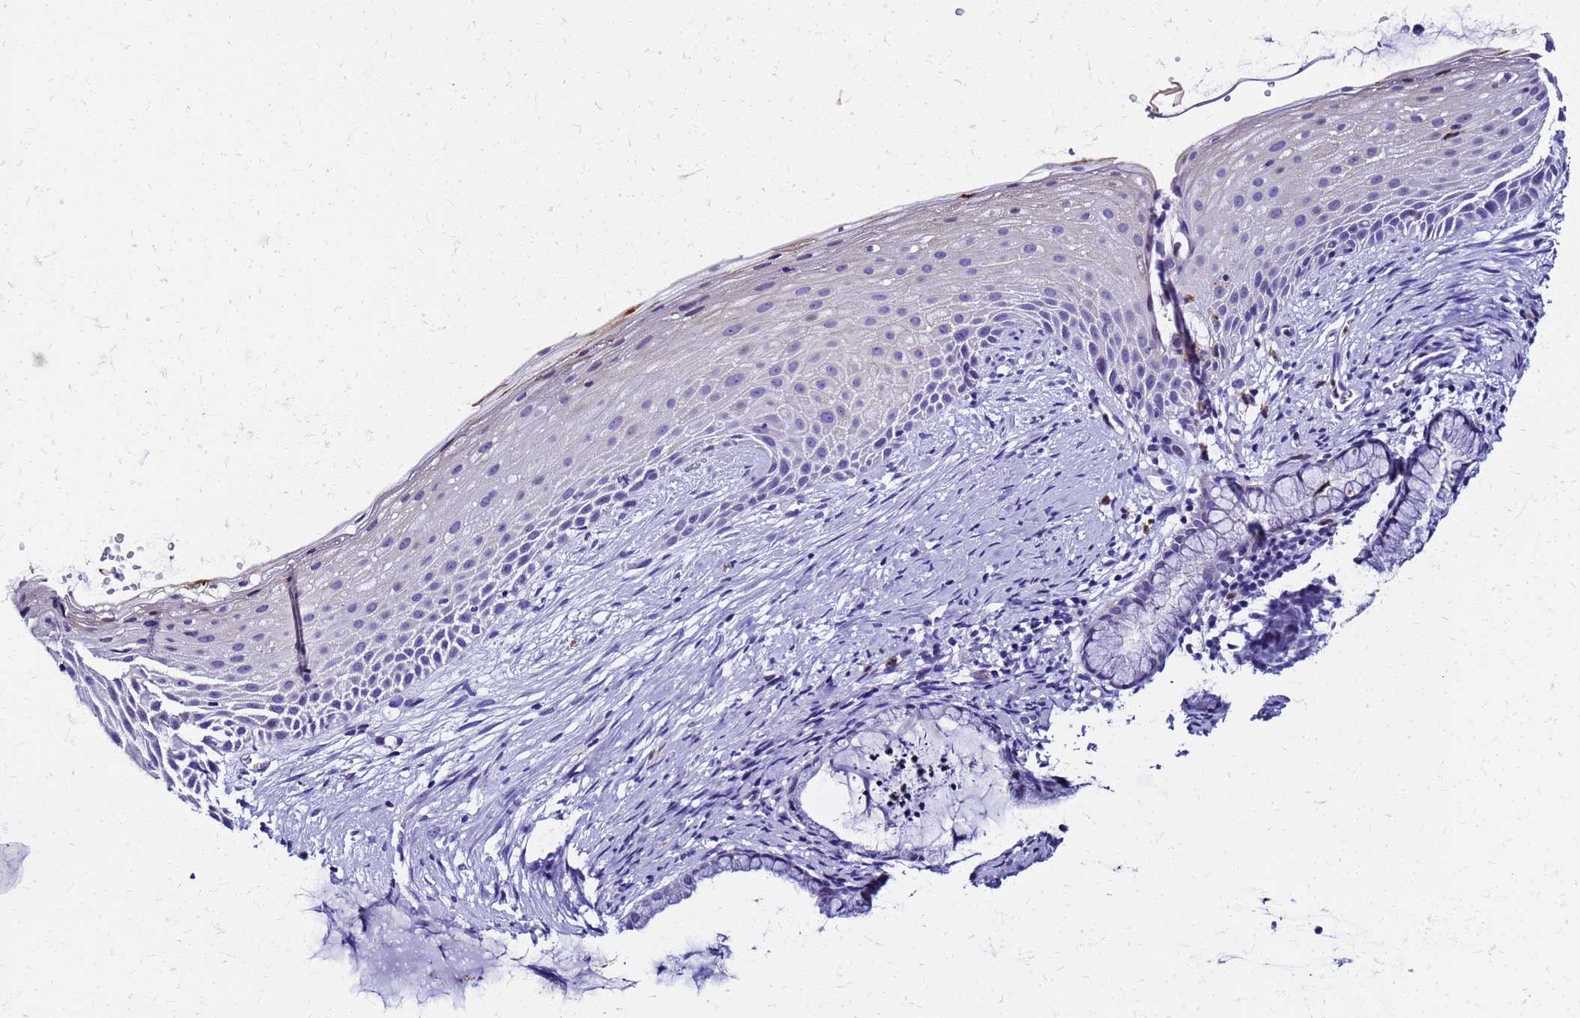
{"staining": {"intensity": "negative", "quantity": "none", "location": "none"}, "tissue": "cervix", "cell_type": "Glandular cells", "image_type": "normal", "snomed": [{"axis": "morphology", "description": "Normal tissue, NOS"}, {"axis": "topography", "description": "Cervix"}], "caption": "Histopathology image shows no significant protein staining in glandular cells of unremarkable cervix. The staining is performed using DAB (3,3'-diaminobenzidine) brown chromogen with nuclei counter-stained in using hematoxylin.", "gene": "SMIM21", "patient": {"sex": "female", "age": 36}}